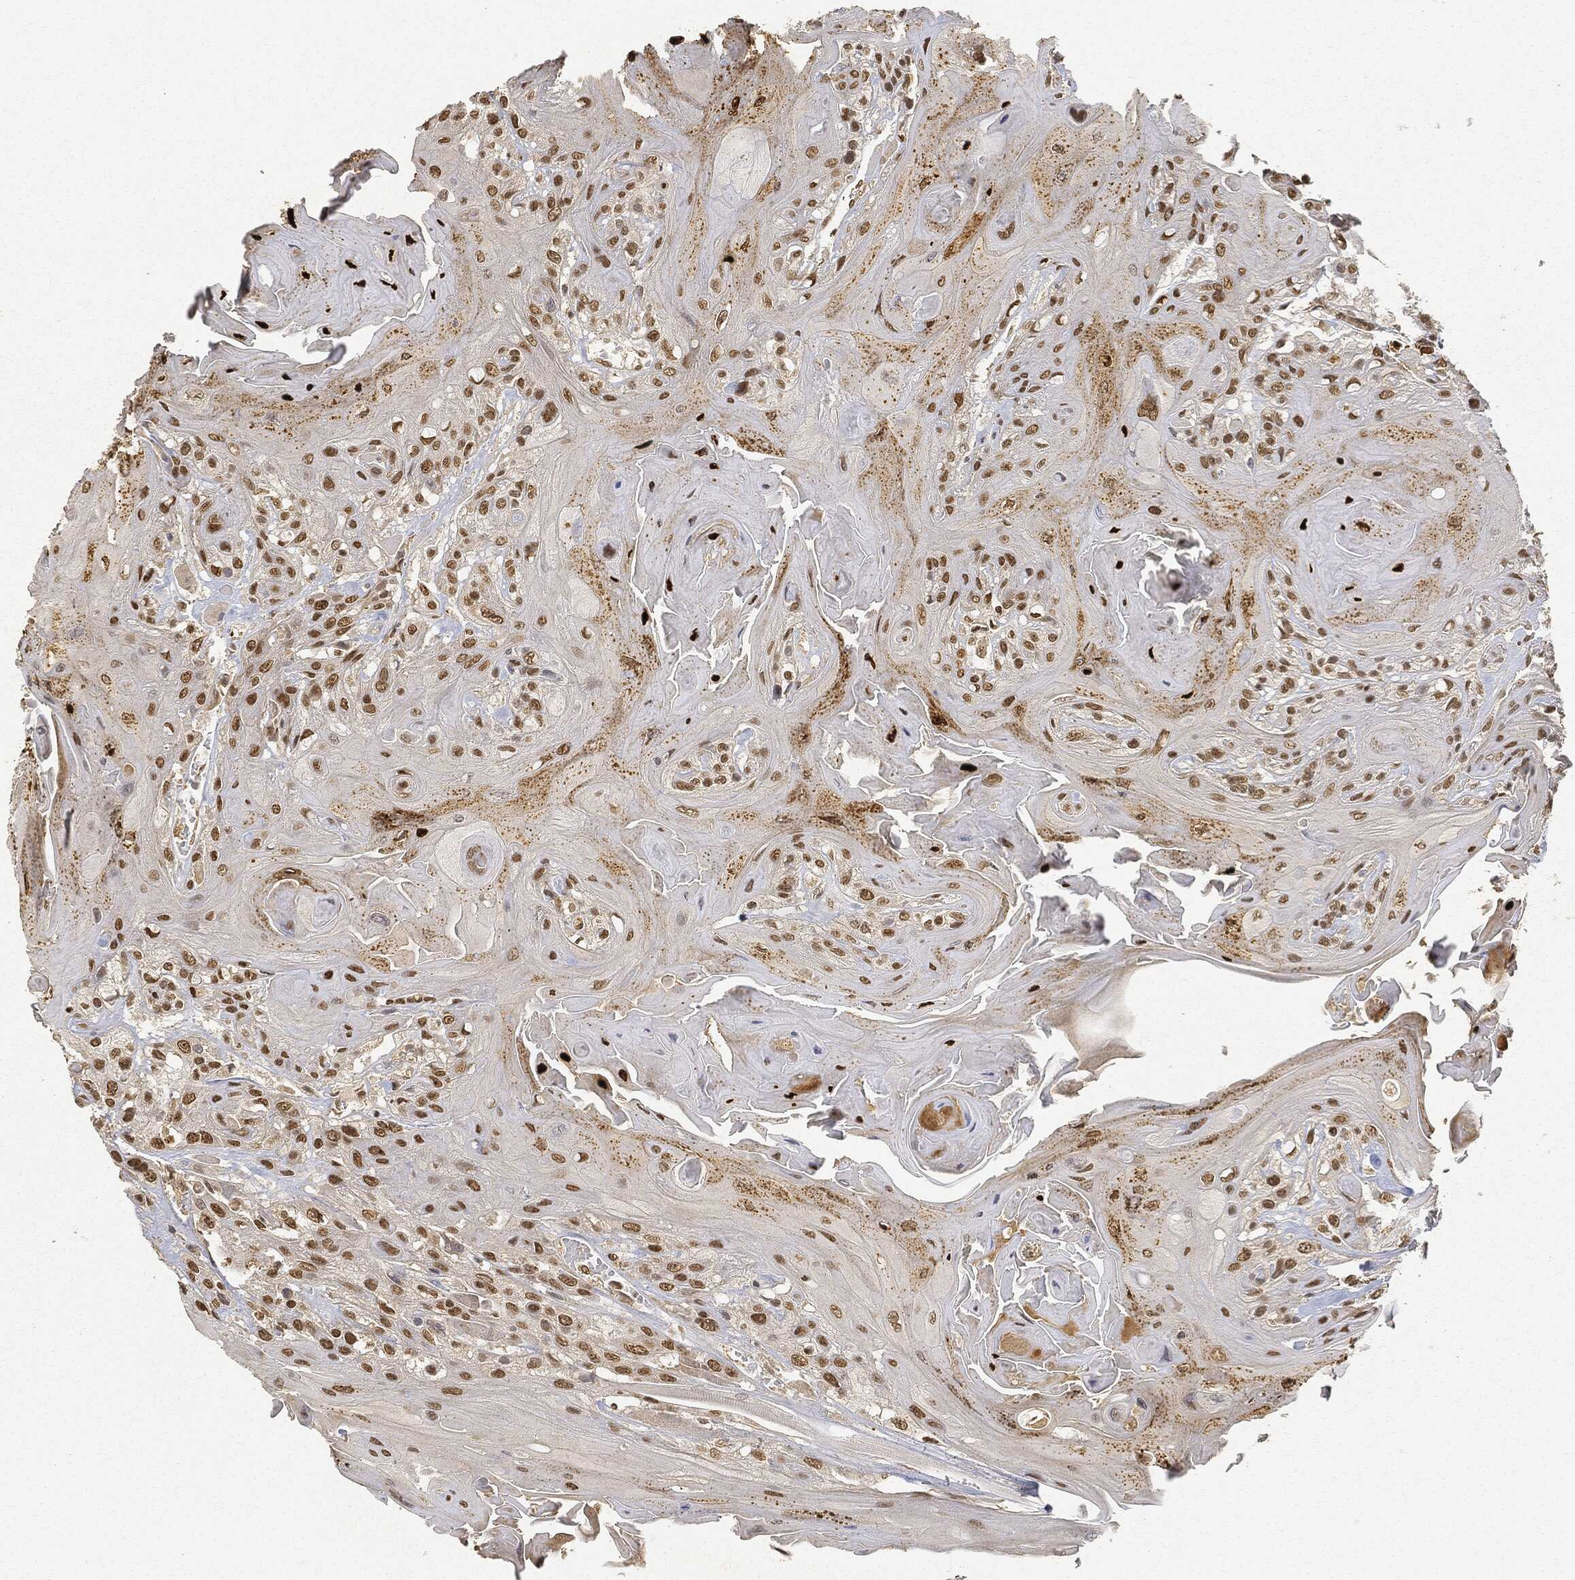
{"staining": {"intensity": "moderate", "quantity": ">75%", "location": "nuclear"}, "tissue": "head and neck cancer", "cell_type": "Tumor cells", "image_type": "cancer", "snomed": [{"axis": "morphology", "description": "Squamous cell carcinoma, NOS"}, {"axis": "topography", "description": "Head-Neck"}], "caption": "Protein expression analysis of head and neck squamous cell carcinoma displays moderate nuclear positivity in about >75% of tumor cells.", "gene": "CIB1", "patient": {"sex": "female", "age": 59}}